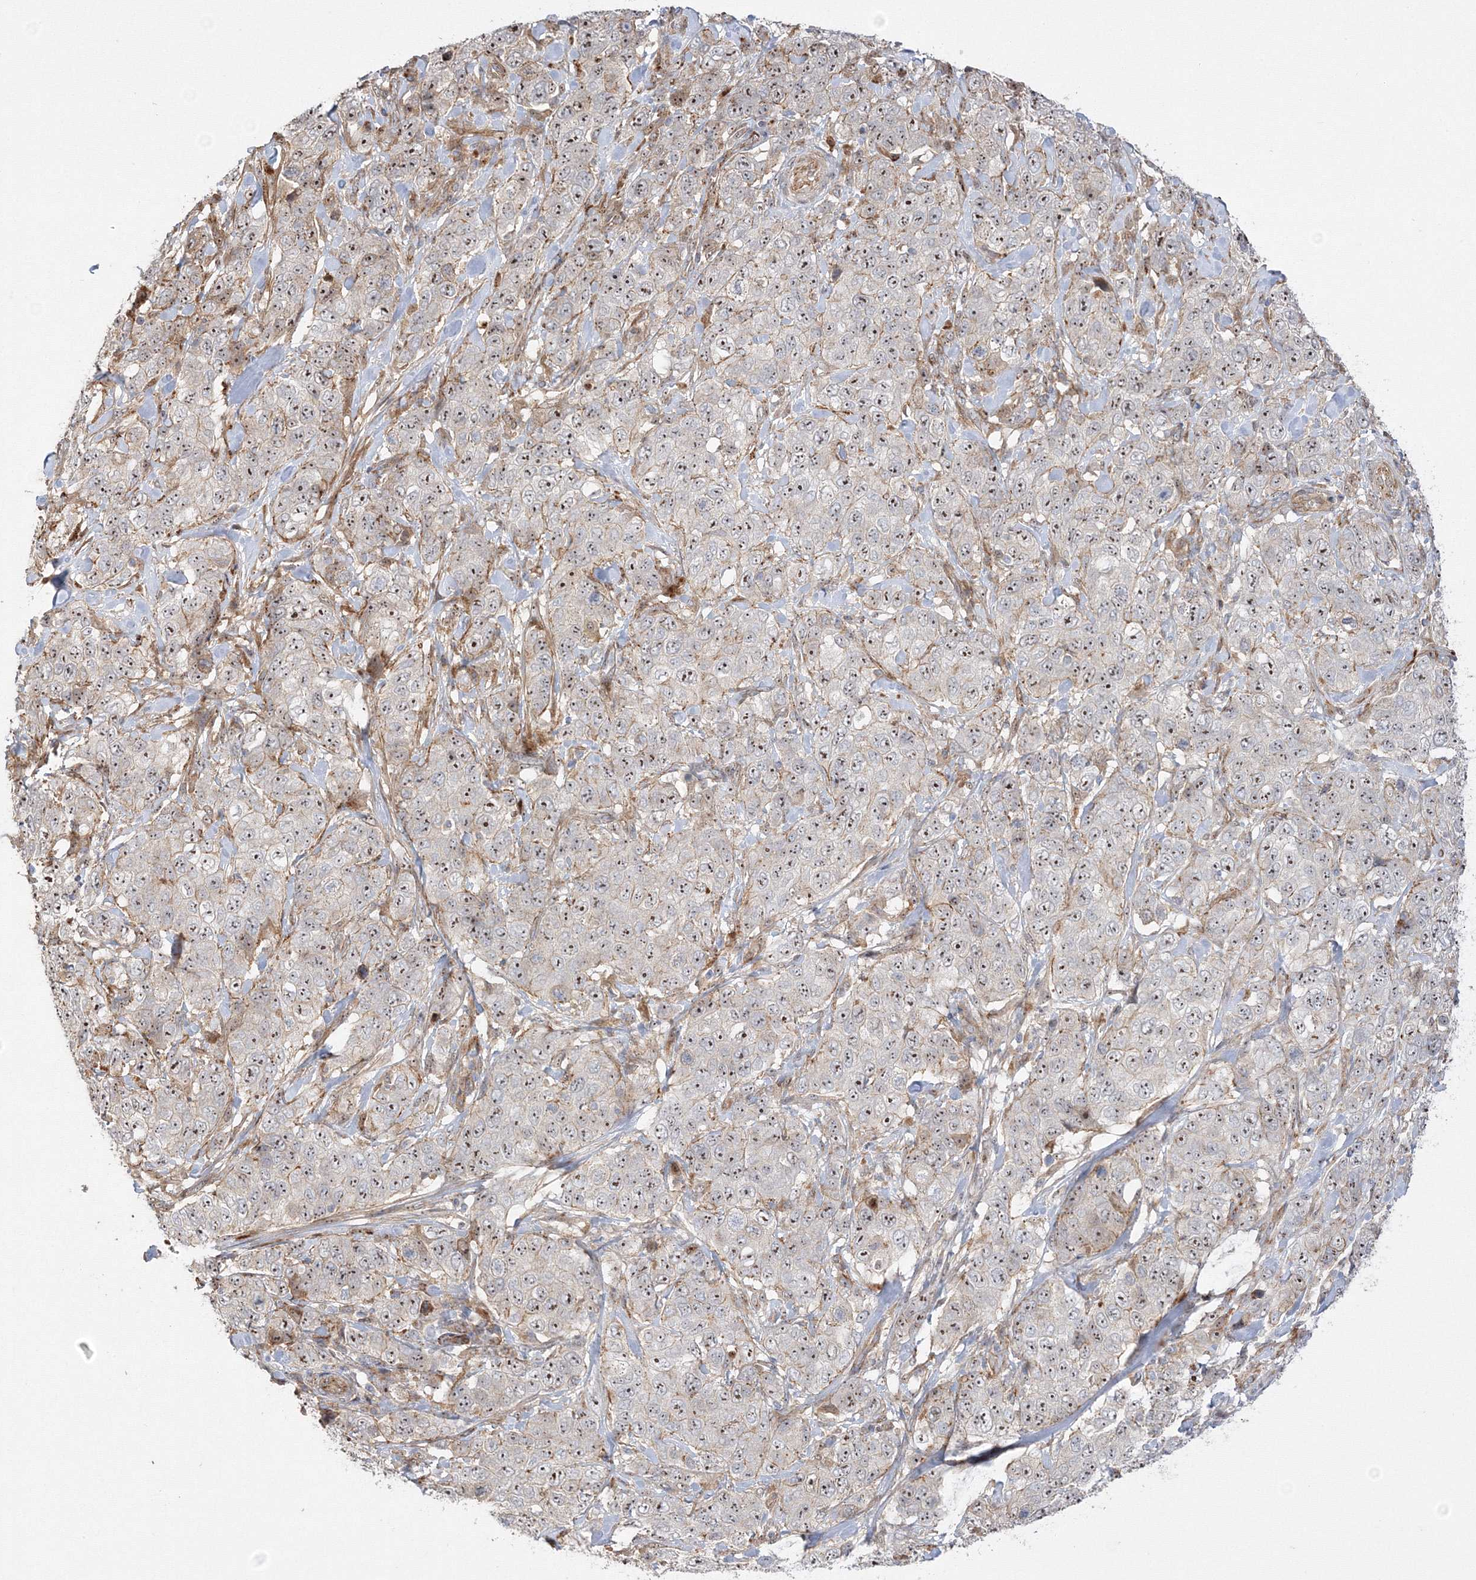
{"staining": {"intensity": "moderate", "quantity": ">75%", "location": "nuclear"}, "tissue": "stomach cancer", "cell_type": "Tumor cells", "image_type": "cancer", "snomed": [{"axis": "morphology", "description": "Adenocarcinoma, NOS"}, {"axis": "topography", "description": "Stomach"}], "caption": "Immunohistochemistry staining of stomach cancer, which reveals medium levels of moderate nuclear expression in approximately >75% of tumor cells indicating moderate nuclear protein positivity. The staining was performed using DAB (brown) for protein detection and nuclei were counterstained in hematoxylin (blue).", "gene": "NPM3", "patient": {"sex": "male", "age": 48}}